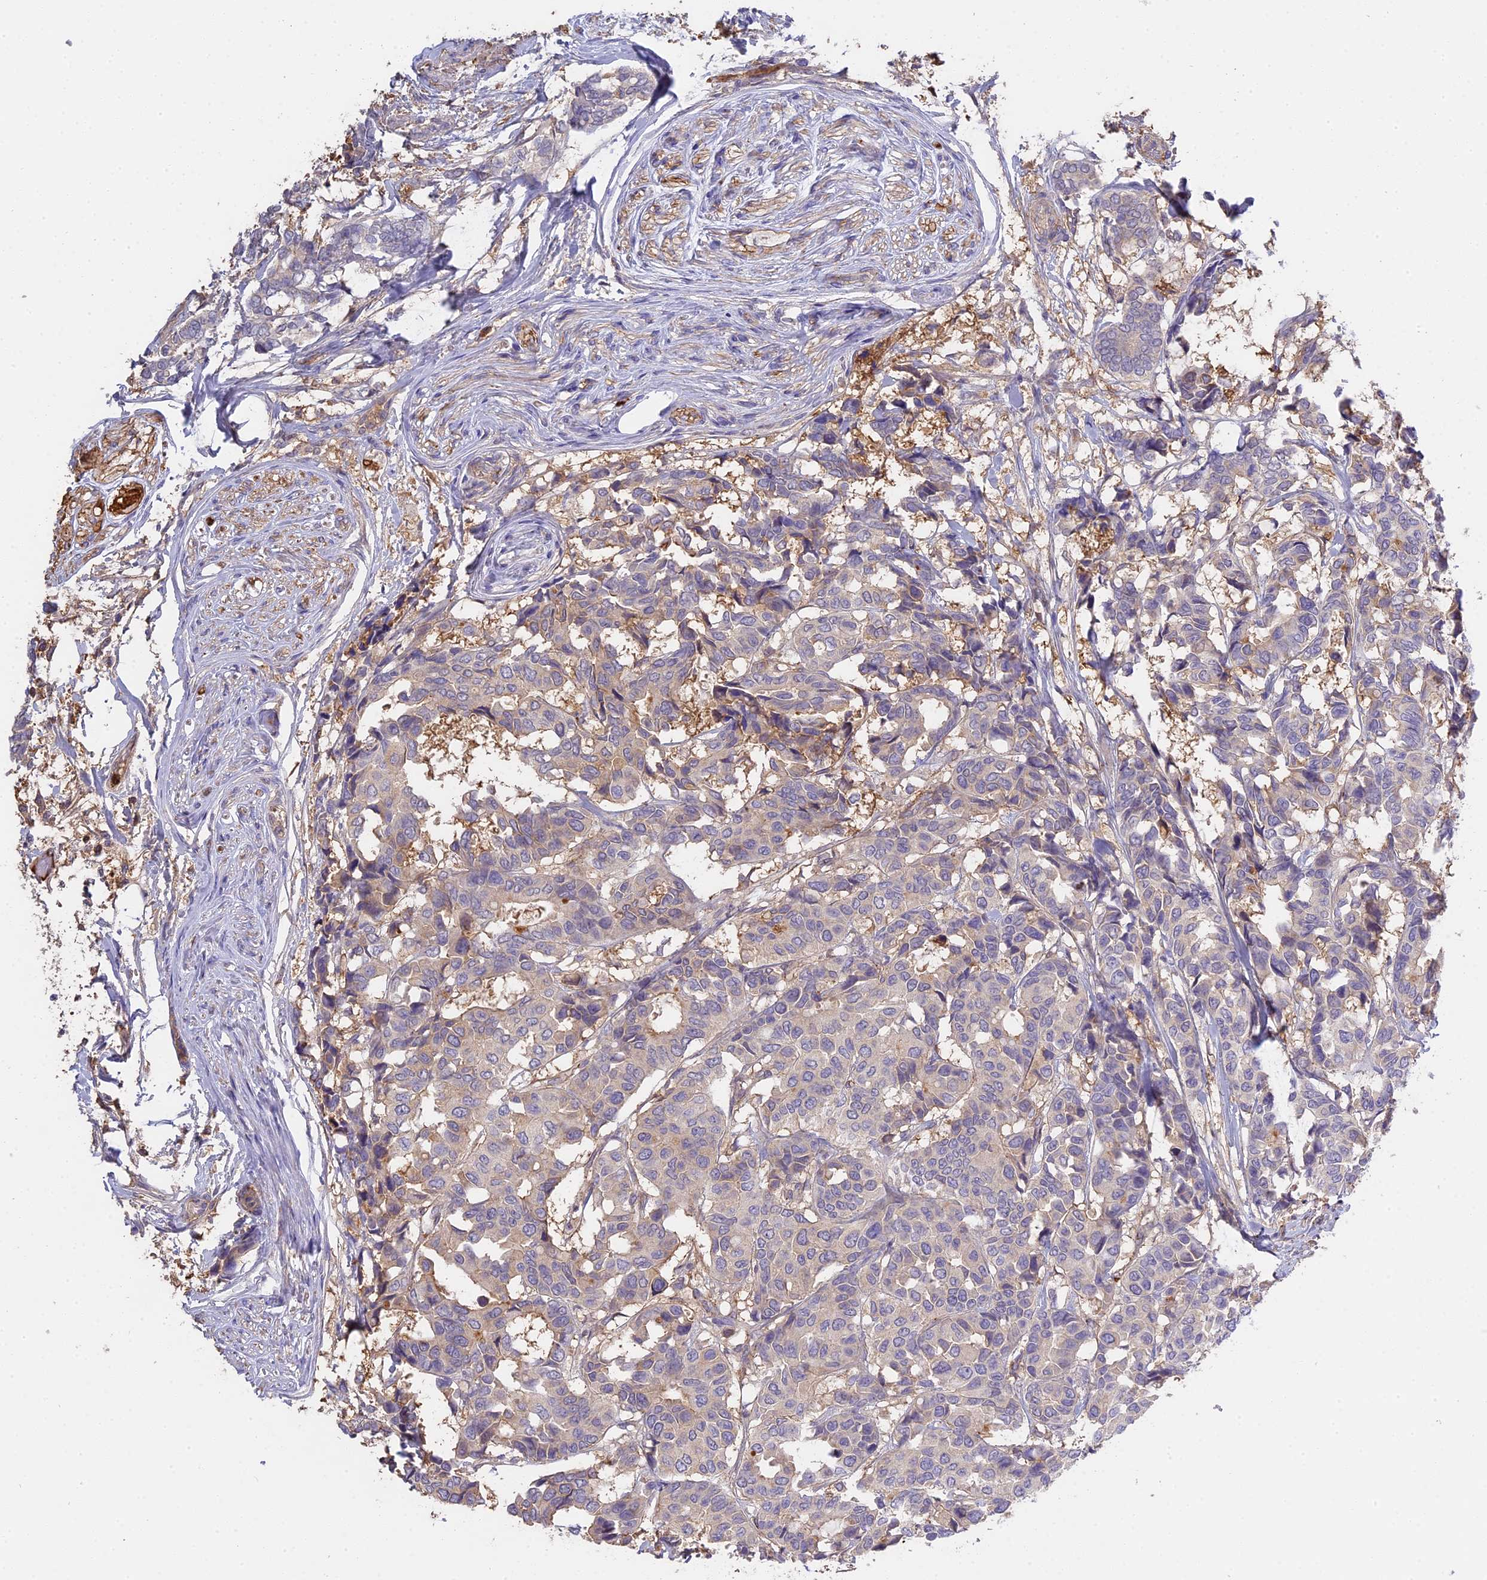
{"staining": {"intensity": "negative", "quantity": "none", "location": "none"}, "tissue": "breast cancer", "cell_type": "Tumor cells", "image_type": "cancer", "snomed": [{"axis": "morphology", "description": "Duct carcinoma"}, {"axis": "topography", "description": "Breast"}], "caption": "The photomicrograph exhibits no staining of tumor cells in breast cancer.", "gene": "CFAP119", "patient": {"sex": "female", "age": 87}}